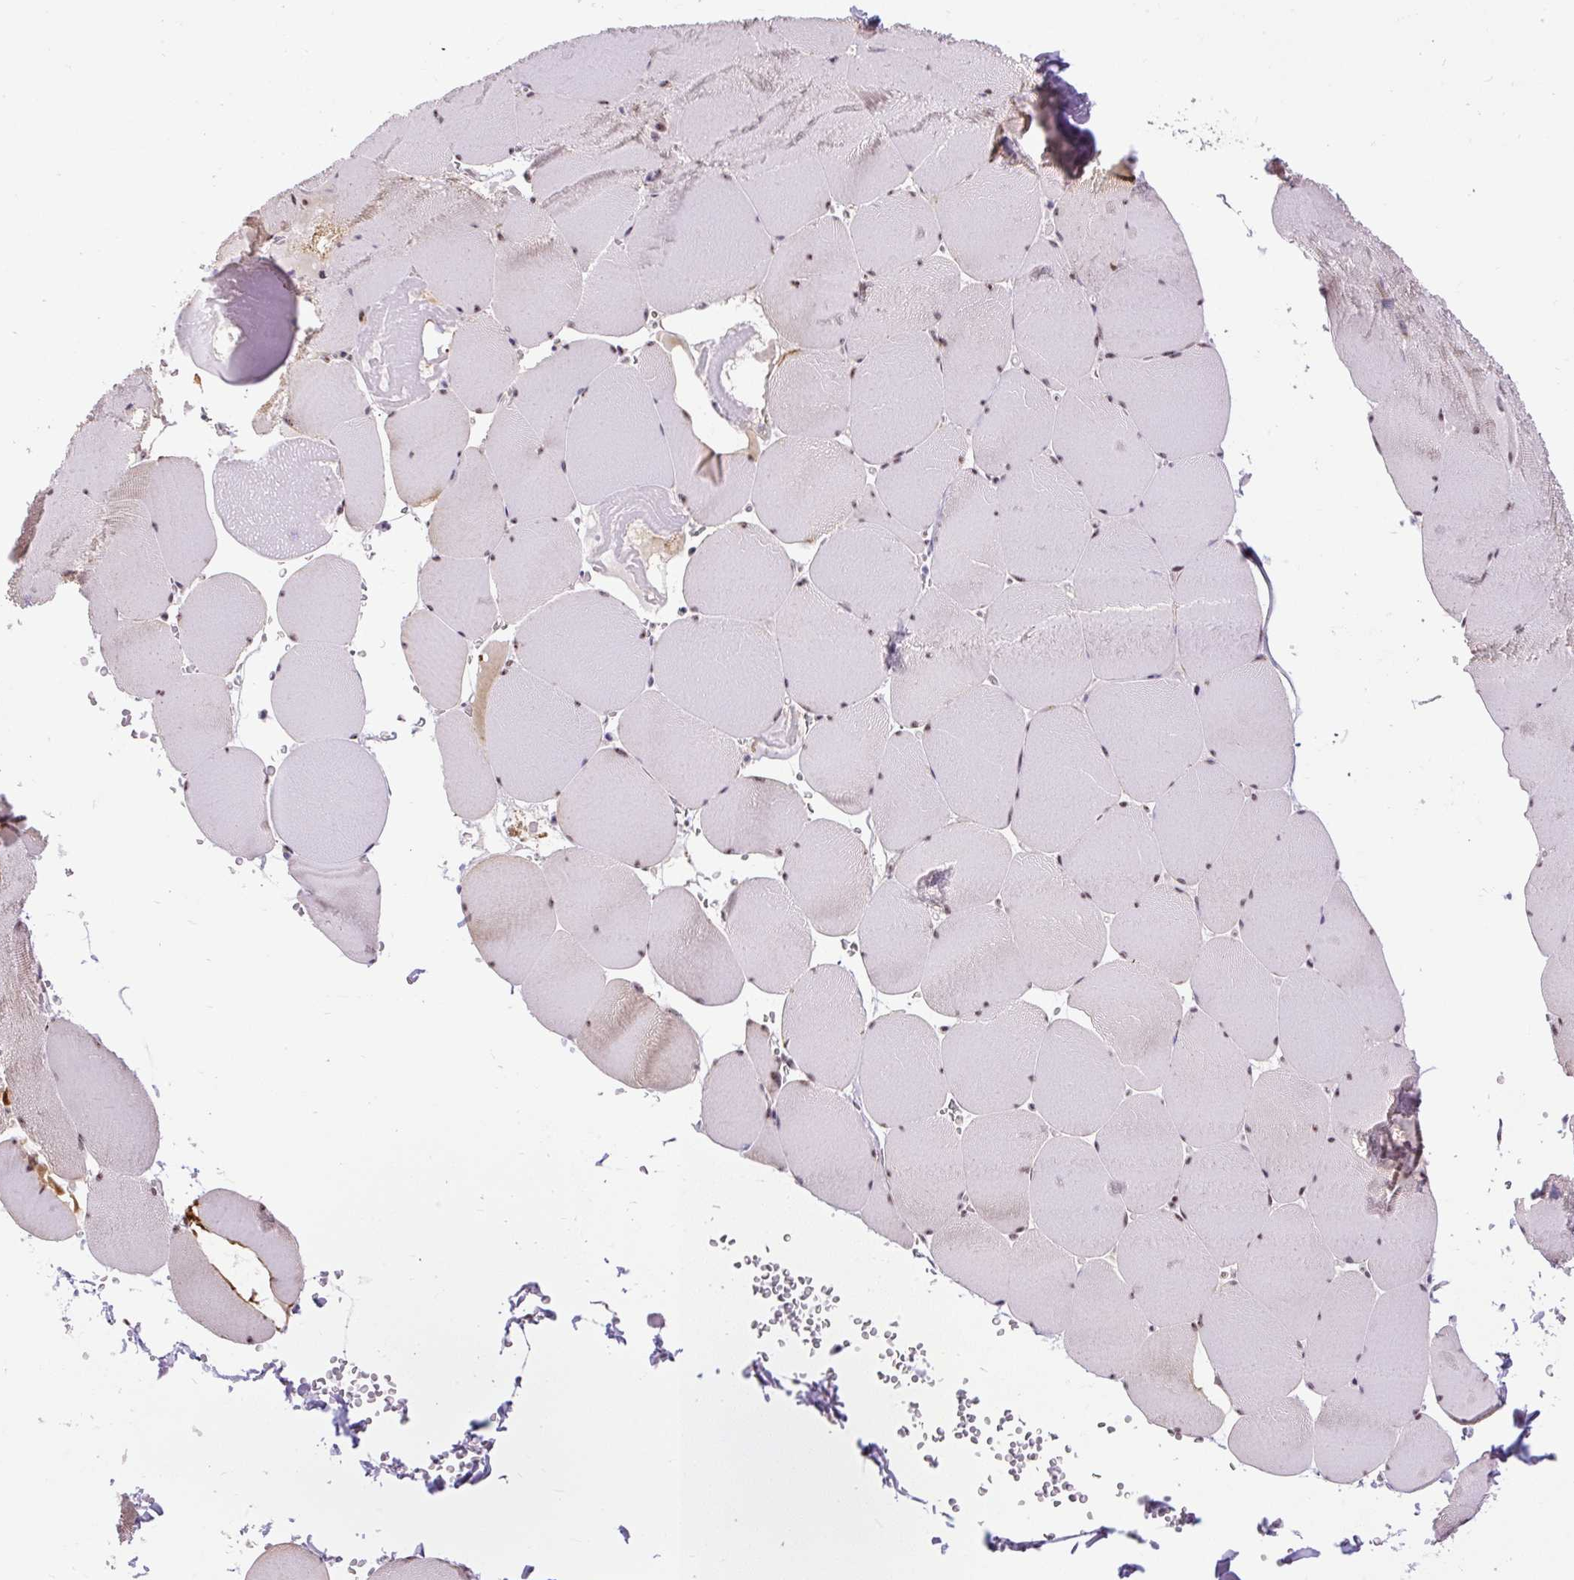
{"staining": {"intensity": "moderate", "quantity": "25%-75%", "location": "nuclear"}, "tissue": "skeletal muscle", "cell_type": "Myocytes", "image_type": "normal", "snomed": [{"axis": "morphology", "description": "Normal tissue, NOS"}, {"axis": "topography", "description": "Skeletal muscle"}, {"axis": "topography", "description": "Head-Neck"}], "caption": "Myocytes reveal medium levels of moderate nuclear positivity in about 25%-75% of cells in unremarkable skeletal muscle. Nuclei are stained in blue.", "gene": "SMC5", "patient": {"sex": "male", "age": 66}}